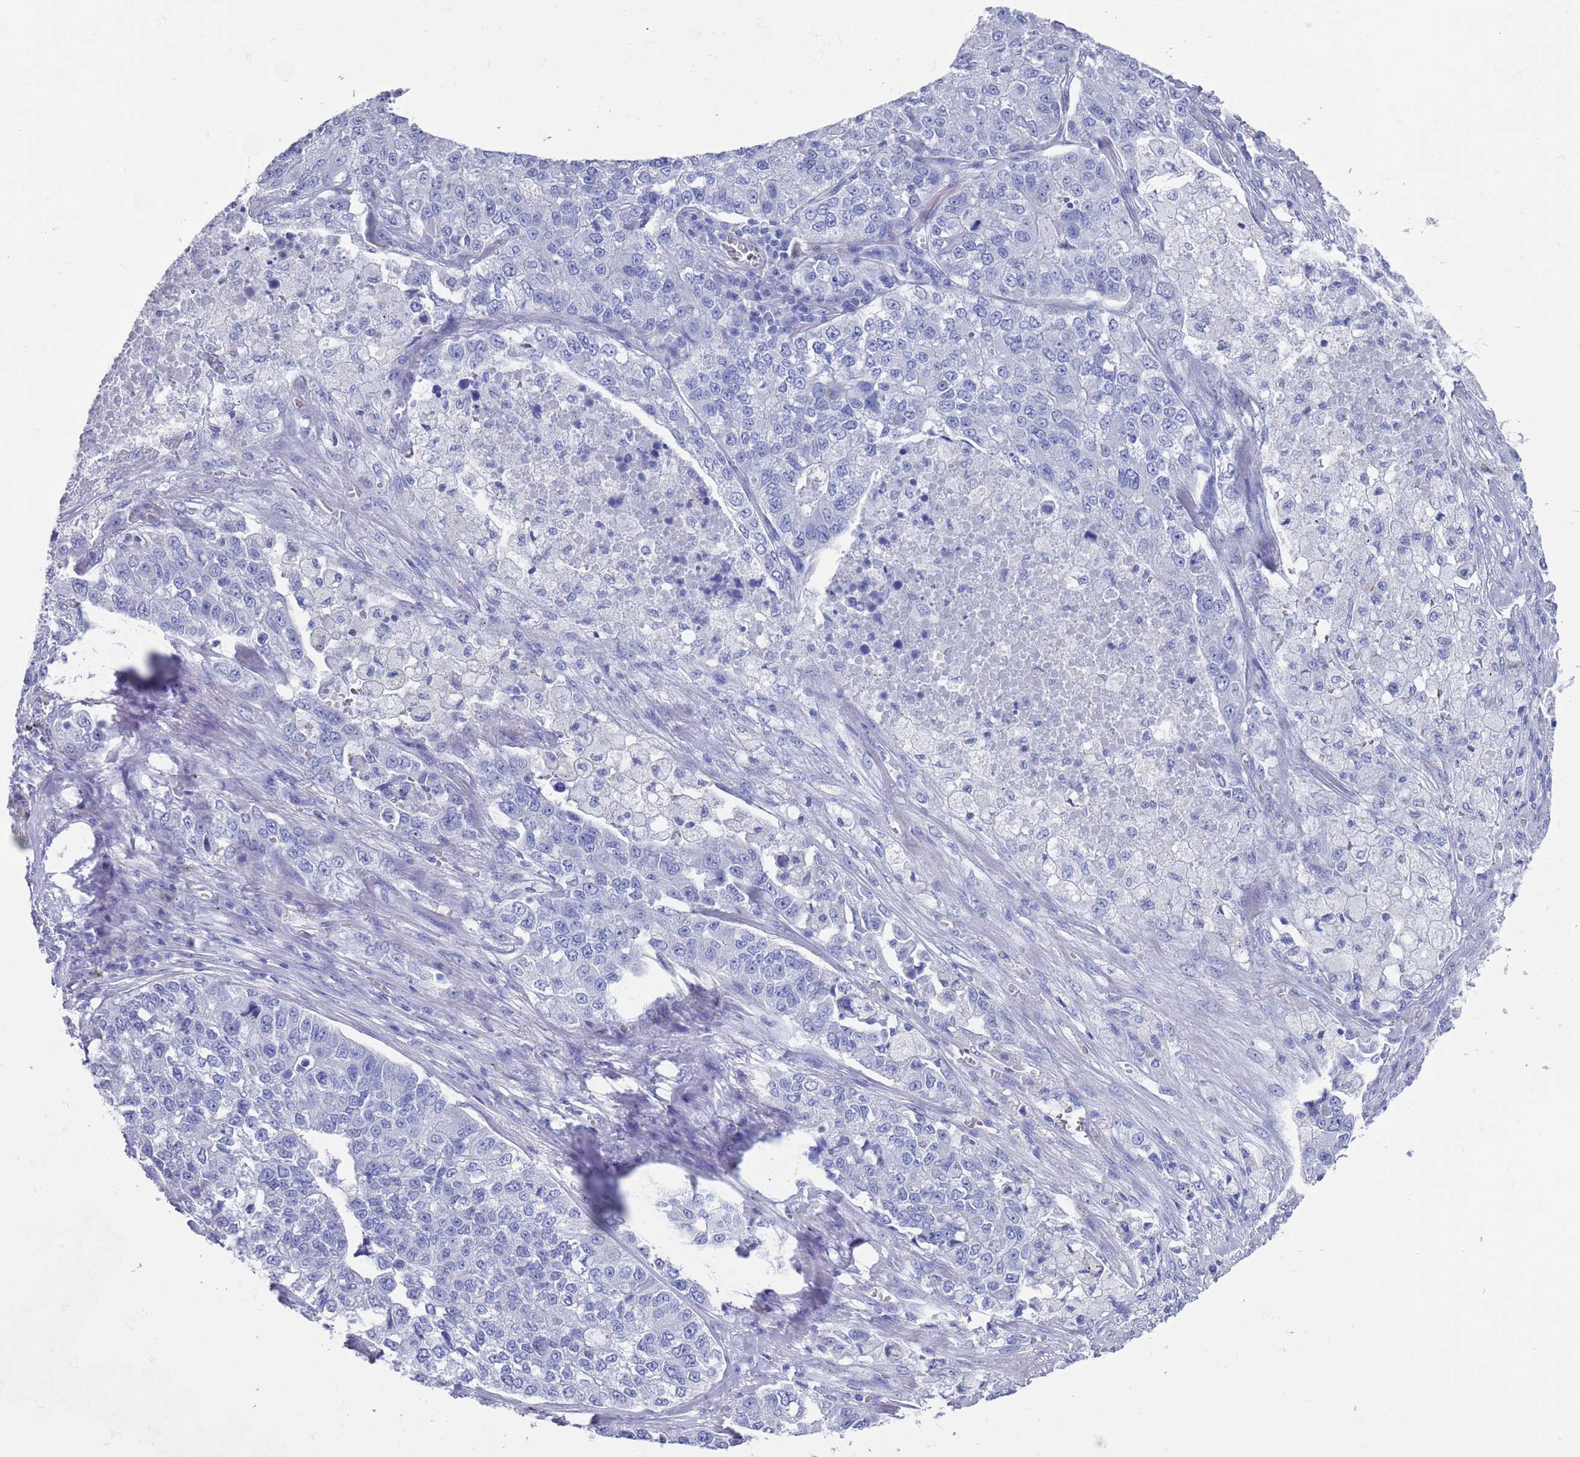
{"staining": {"intensity": "negative", "quantity": "none", "location": "none"}, "tissue": "lung cancer", "cell_type": "Tumor cells", "image_type": "cancer", "snomed": [{"axis": "morphology", "description": "Adenocarcinoma, NOS"}, {"axis": "topography", "description": "Lung"}], "caption": "Tumor cells show no significant protein positivity in lung adenocarcinoma. Nuclei are stained in blue.", "gene": "MTMR2", "patient": {"sex": "male", "age": 49}}